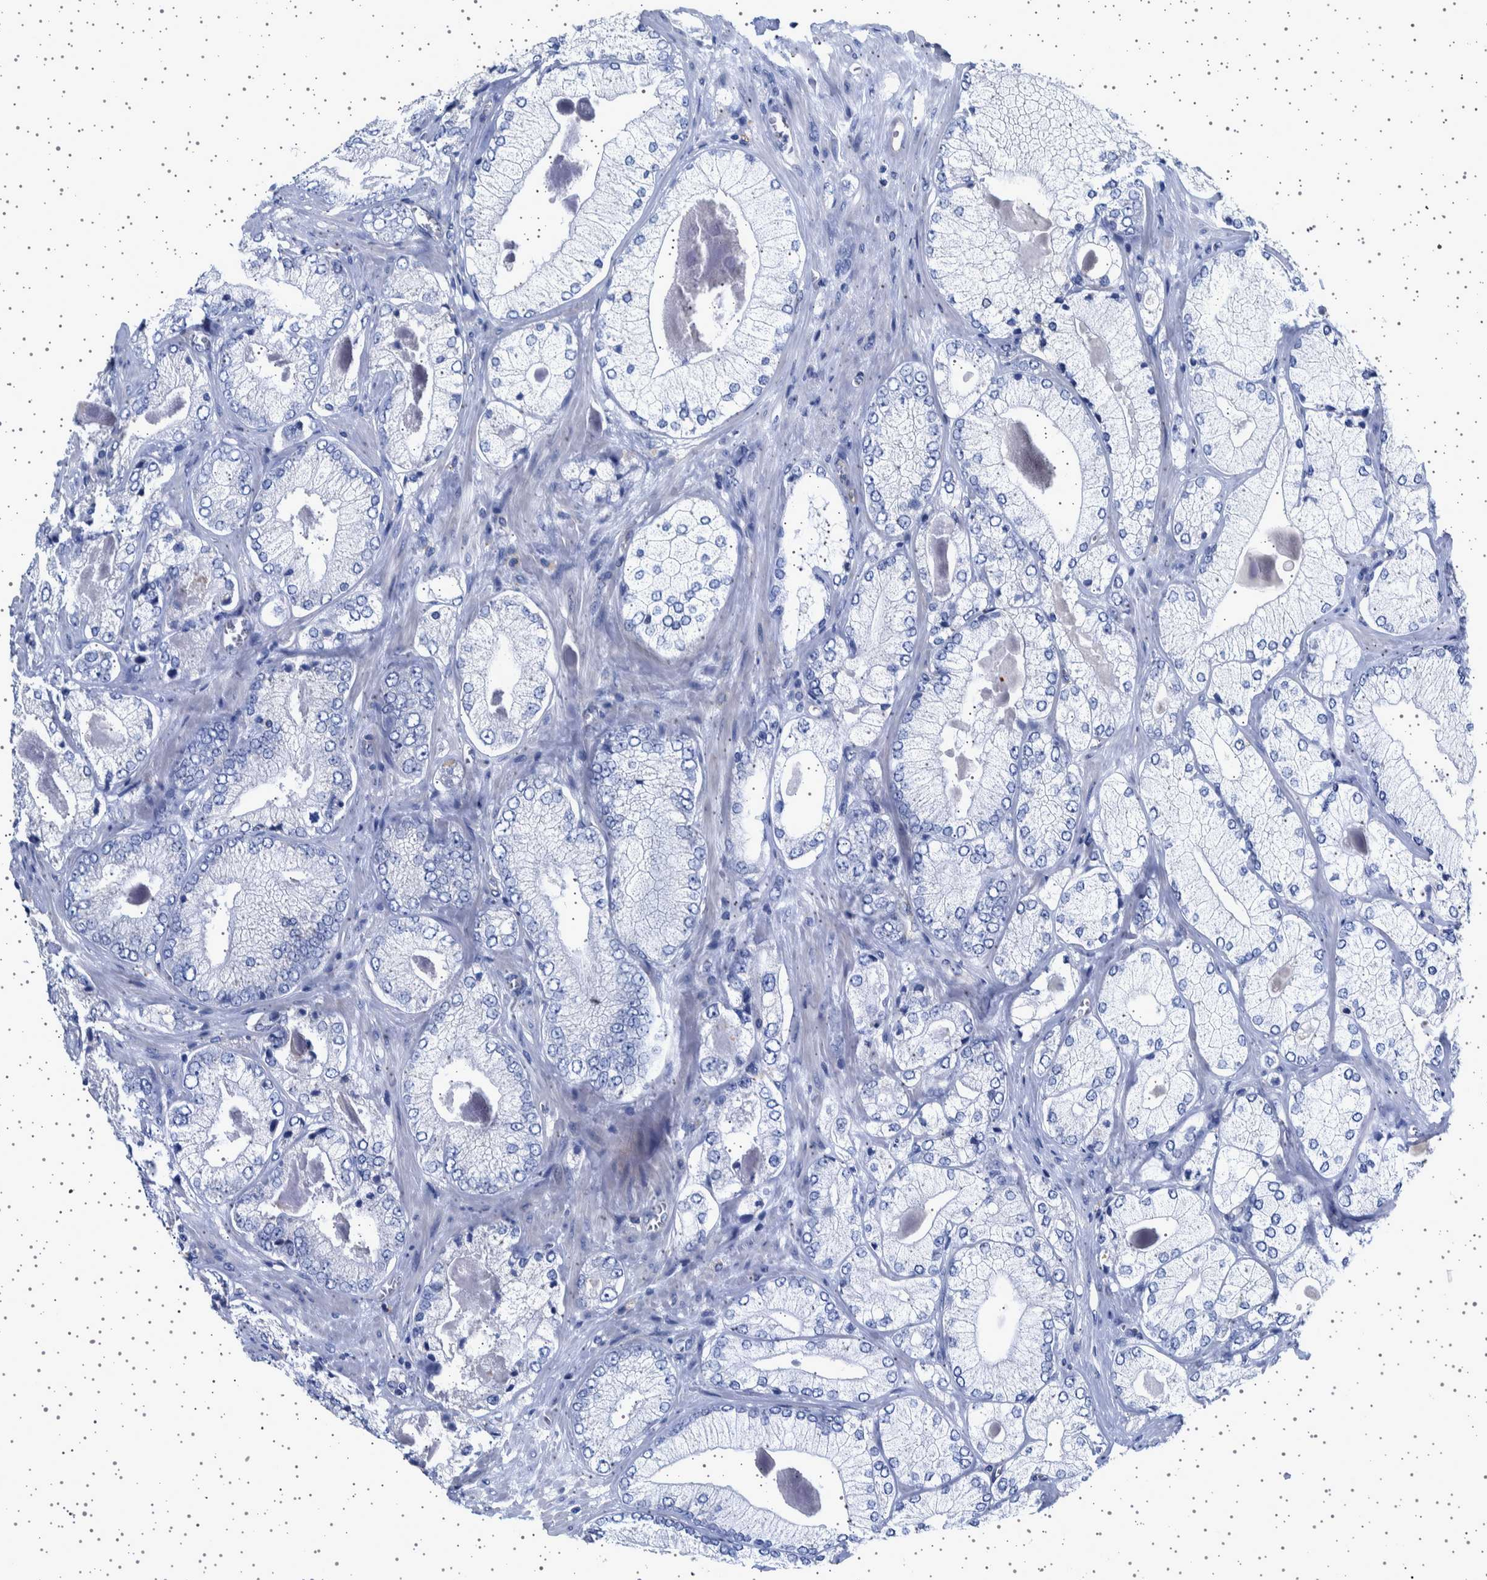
{"staining": {"intensity": "negative", "quantity": "none", "location": "none"}, "tissue": "prostate cancer", "cell_type": "Tumor cells", "image_type": "cancer", "snomed": [{"axis": "morphology", "description": "Adenocarcinoma, Low grade"}, {"axis": "topography", "description": "Prostate"}], "caption": "A high-resolution histopathology image shows IHC staining of prostate cancer (low-grade adenocarcinoma), which exhibits no significant expression in tumor cells.", "gene": "SEPTIN4", "patient": {"sex": "male", "age": 65}}